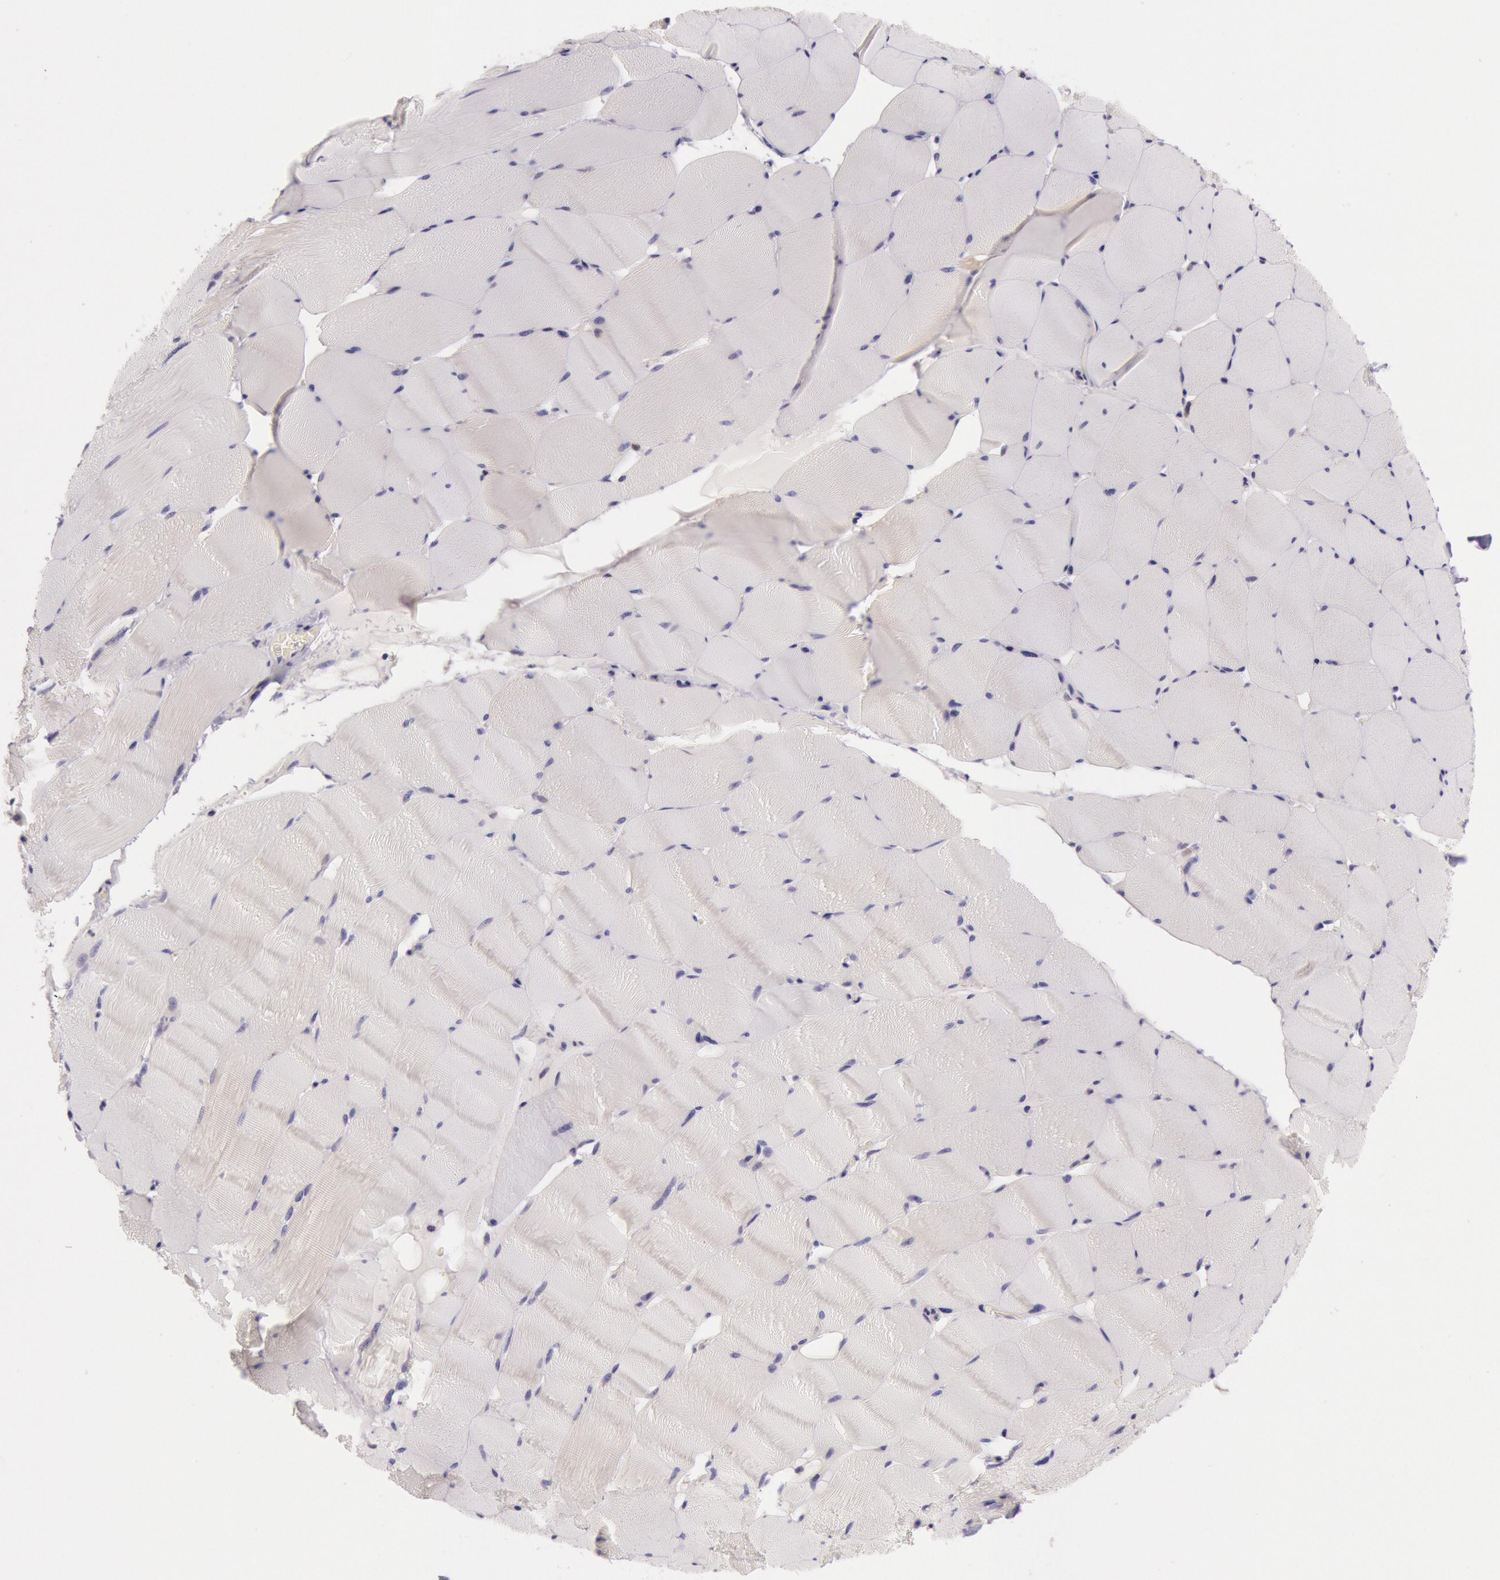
{"staining": {"intensity": "negative", "quantity": "none", "location": "none"}, "tissue": "skeletal muscle", "cell_type": "Myocytes", "image_type": "normal", "snomed": [{"axis": "morphology", "description": "Normal tissue, NOS"}, {"axis": "topography", "description": "Skeletal muscle"}], "caption": "Immunohistochemistry (IHC) of normal human skeletal muscle exhibits no expression in myocytes.", "gene": "CDK16", "patient": {"sex": "male", "age": 62}}